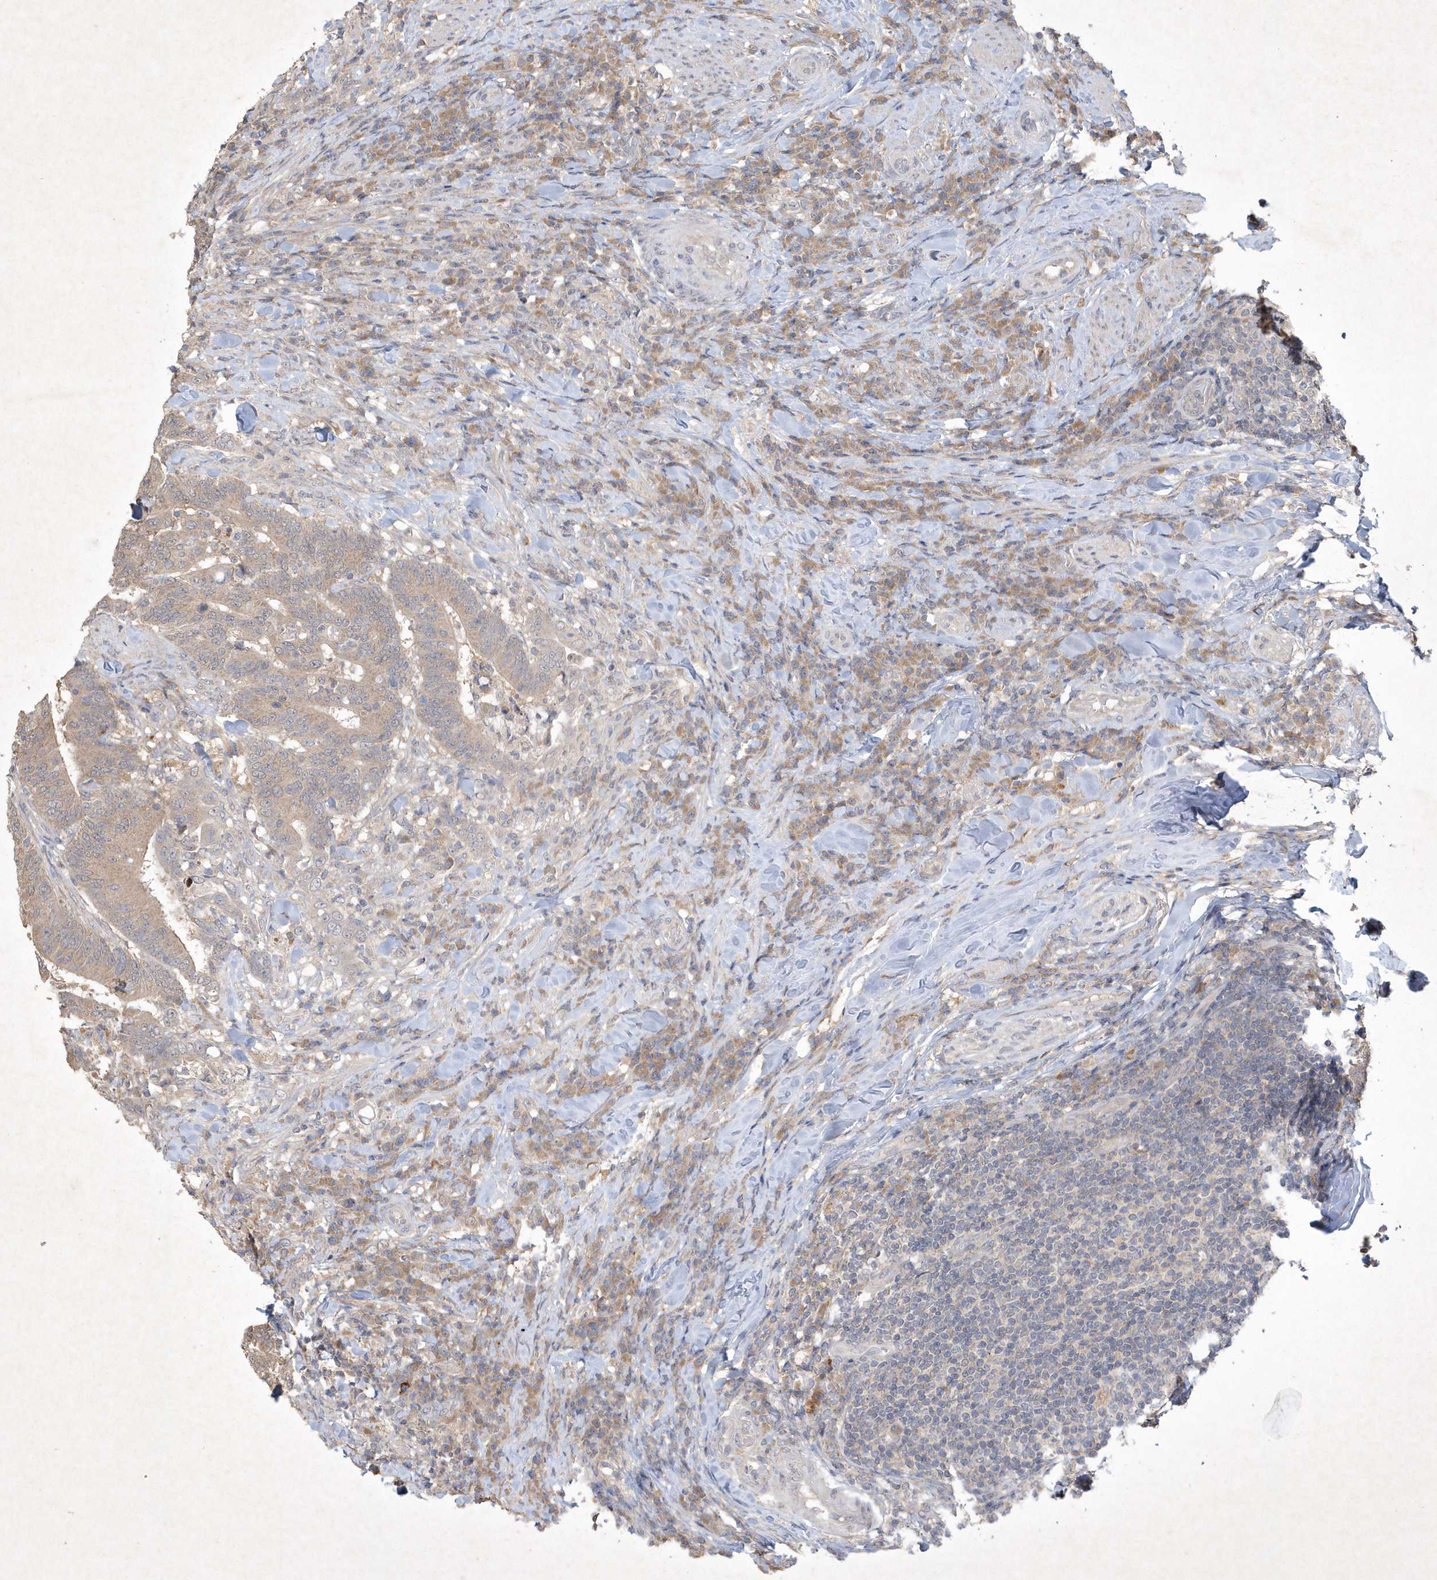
{"staining": {"intensity": "weak", "quantity": "<25%", "location": "cytoplasmic/membranous"}, "tissue": "colorectal cancer", "cell_type": "Tumor cells", "image_type": "cancer", "snomed": [{"axis": "morphology", "description": "Adenocarcinoma, NOS"}, {"axis": "topography", "description": "Colon"}], "caption": "DAB (3,3'-diaminobenzidine) immunohistochemical staining of colorectal cancer (adenocarcinoma) reveals no significant positivity in tumor cells.", "gene": "AKR7A2", "patient": {"sex": "female", "age": 66}}